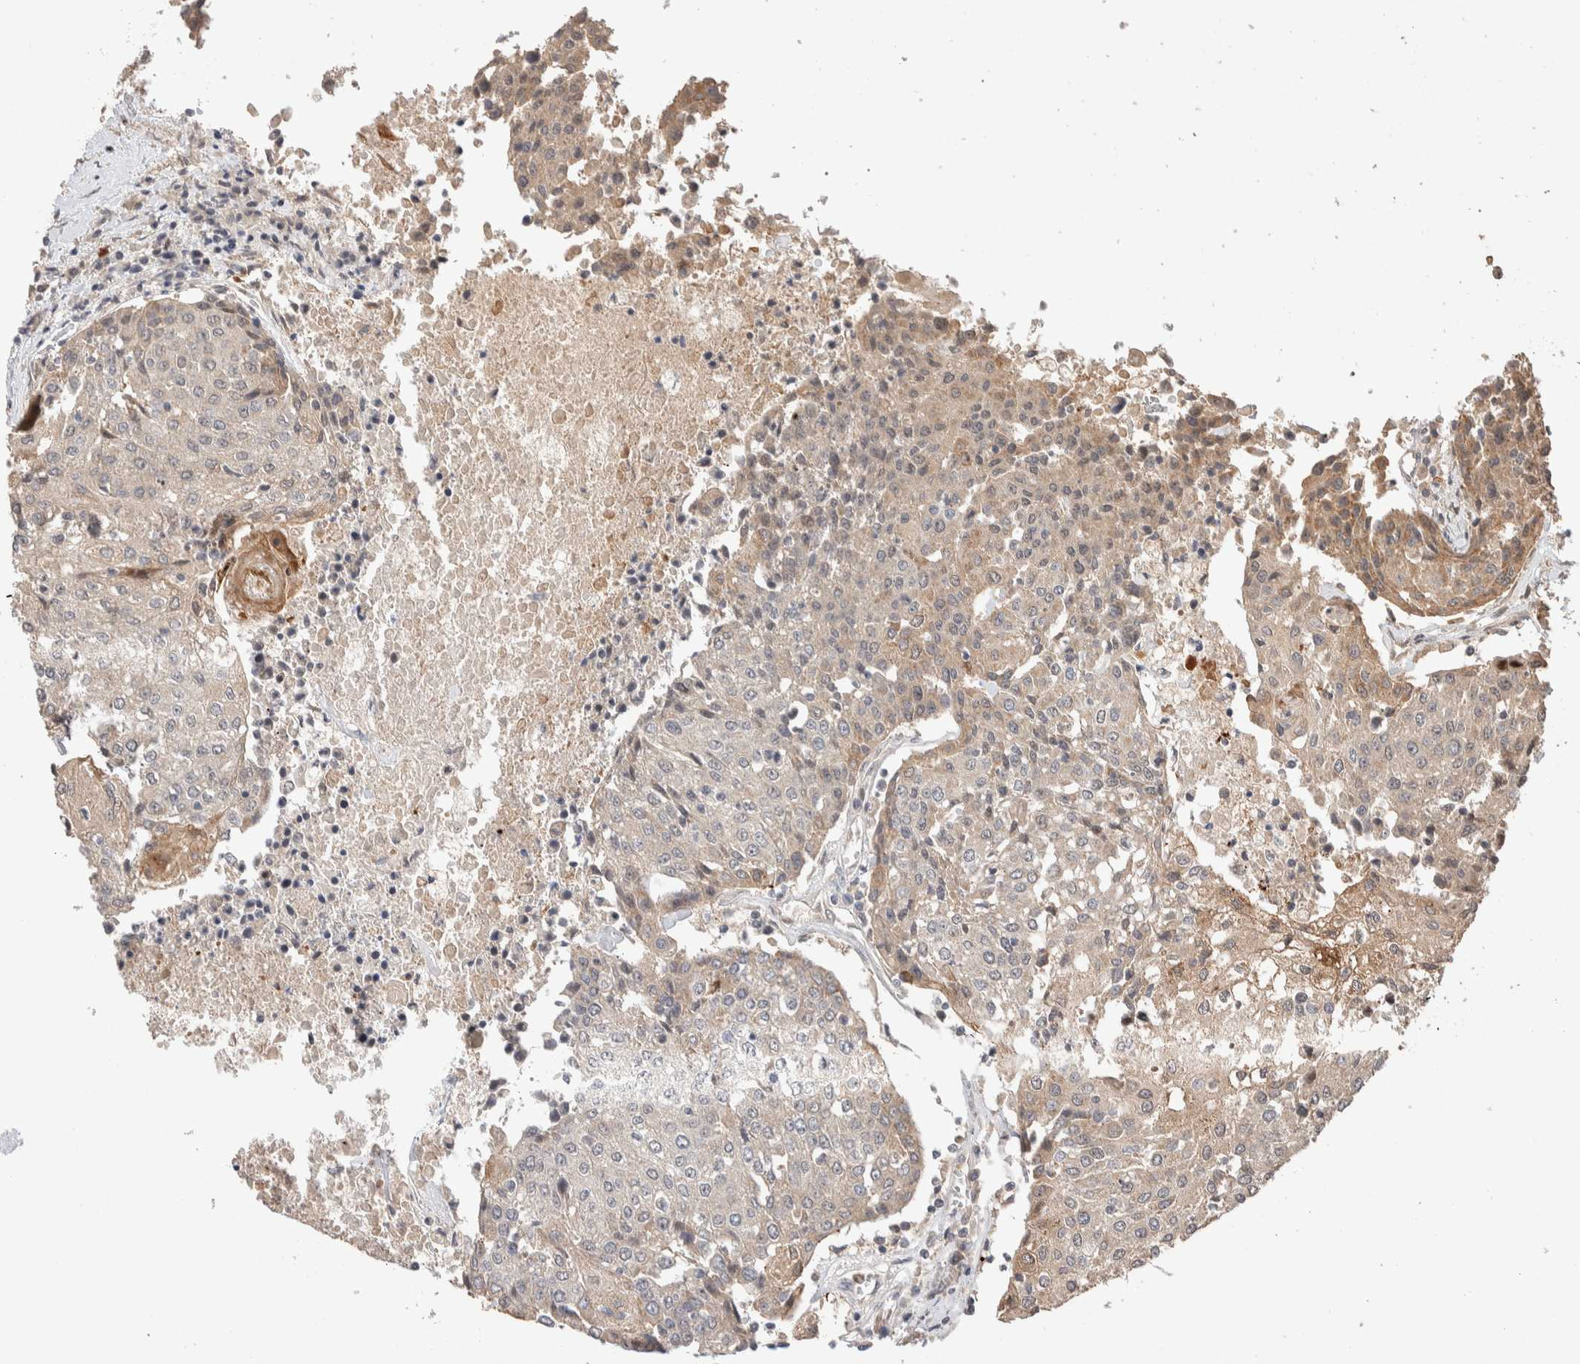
{"staining": {"intensity": "weak", "quantity": ">75%", "location": "cytoplasmic/membranous"}, "tissue": "urothelial cancer", "cell_type": "Tumor cells", "image_type": "cancer", "snomed": [{"axis": "morphology", "description": "Urothelial carcinoma, High grade"}, {"axis": "topography", "description": "Urinary bladder"}], "caption": "Urothelial carcinoma (high-grade) was stained to show a protein in brown. There is low levels of weak cytoplasmic/membranous positivity in approximately >75% of tumor cells. (DAB IHC, brown staining for protein, blue staining for nuclei).", "gene": "PRDM15", "patient": {"sex": "female", "age": 85}}